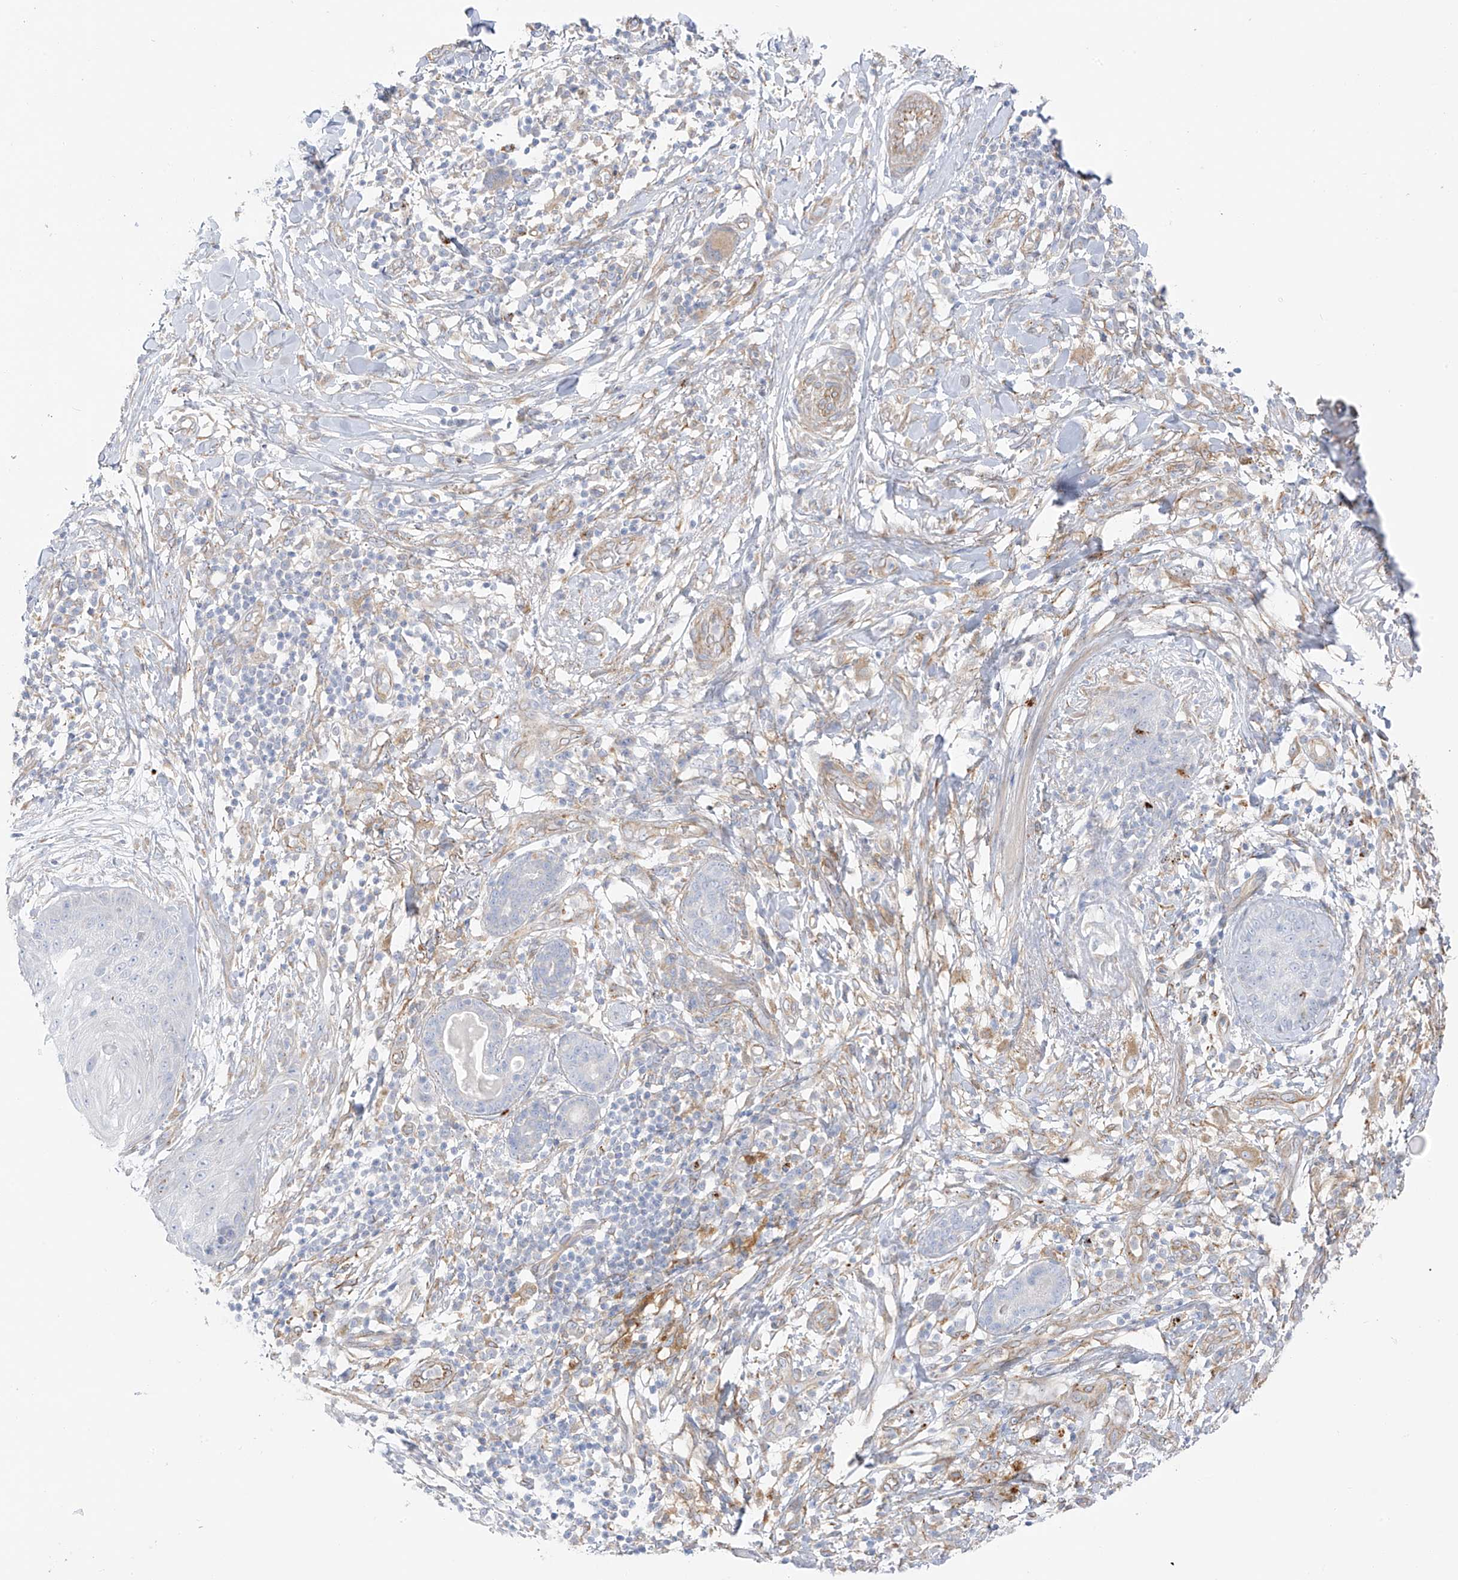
{"staining": {"intensity": "negative", "quantity": "none", "location": "none"}, "tissue": "skin cancer", "cell_type": "Tumor cells", "image_type": "cancer", "snomed": [{"axis": "morphology", "description": "Squamous cell carcinoma, NOS"}, {"axis": "topography", "description": "Skin"}], "caption": "Squamous cell carcinoma (skin) was stained to show a protein in brown. There is no significant positivity in tumor cells.", "gene": "TAL2", "patient": {"sex": "female", "age": 88}}